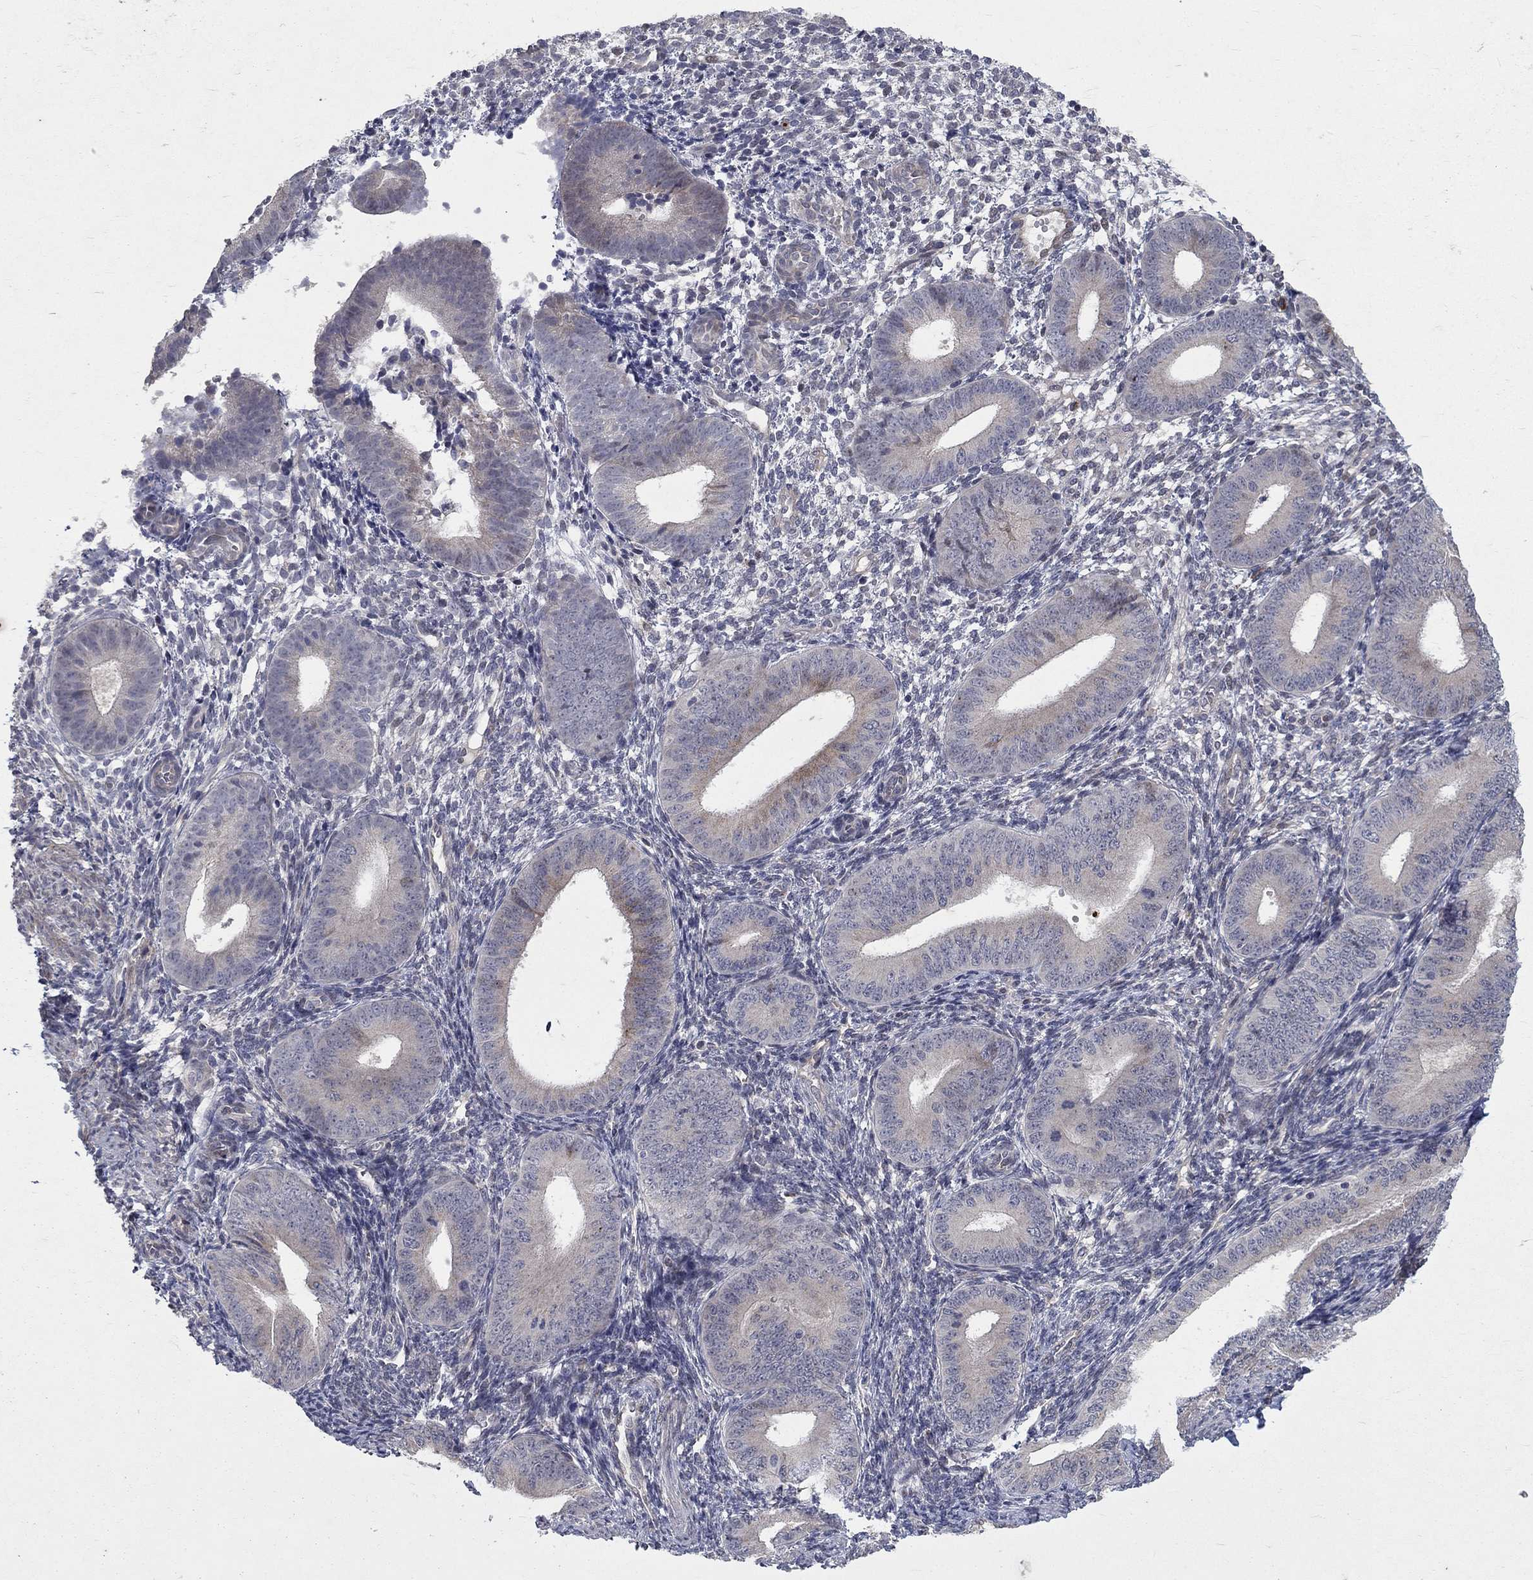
{"staining": {"intensity": "negative", "quantity": "none", "location": "none"}, "tissue": "endometrium", "cell_type": "Cells in endometrial stroma", "image_type": "normal", "snomed": [{"axis": "morphology", "description": "Normal tissue, NOS"}, {"axis": "topography", "description": "Endometrium"}], "caption": "IHC of benign human endometrium shows no staining in cells in endometrial stroma.", "gene": "FAM3B", "patient": {"sex": "female", "age": 39}}